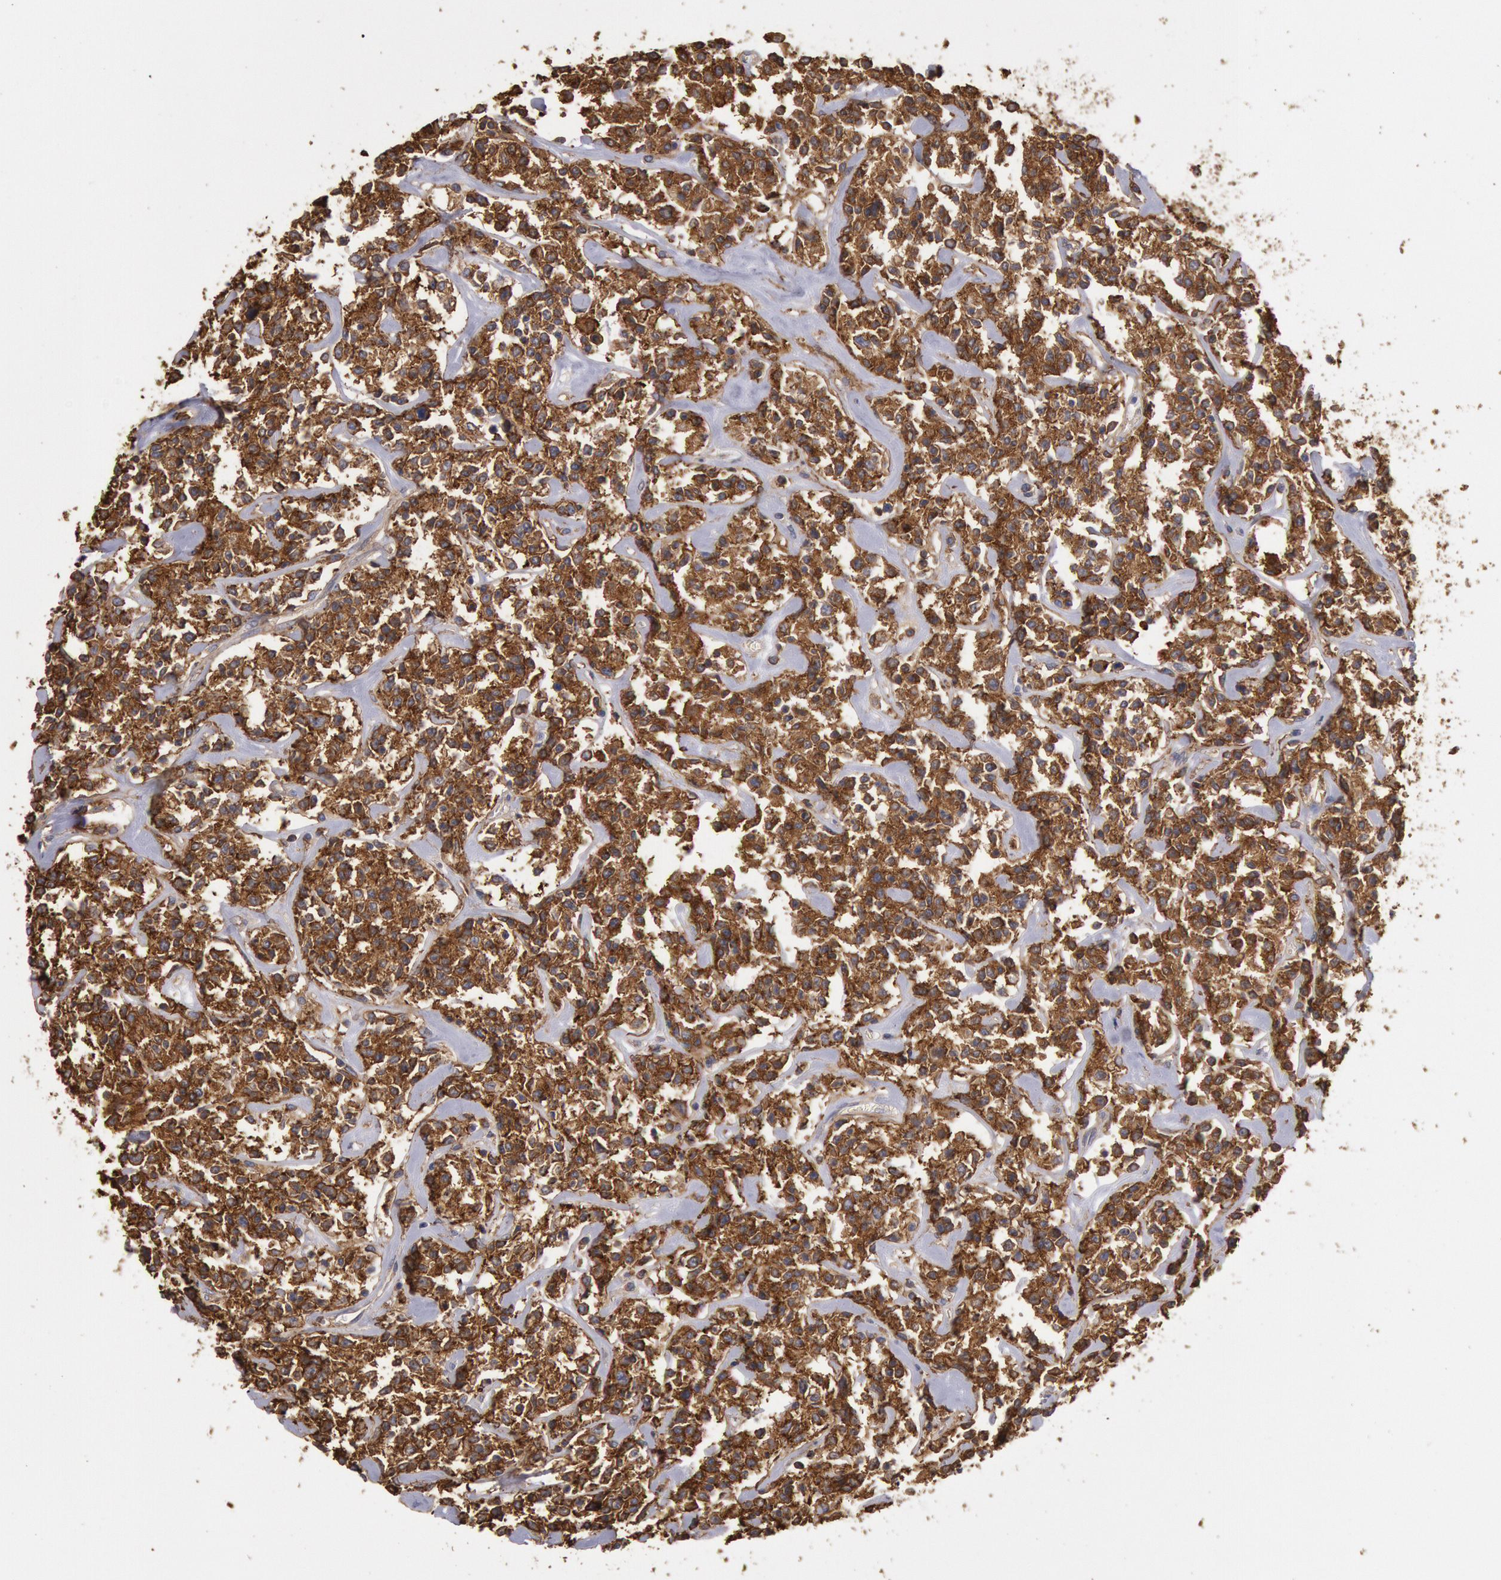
{"staining": {"intensity": "strong", "quantity": ">75%", "location": "cytoplasmic/membranous"}, "tissue": "lymphoma", "cell_type": "Tumor cells", "image_type": "cancer", "snomed": [{"axis": "morphology", "description": "Malignant lymphoma, non-Hodgkin's type, Low grade"}, {"axis": "topography", "description": "Small intestine"}], "caption": "DAB (3,3'-diaminobenzidine) immunohistochemical staining of human low-grade malignant lymphoma, non-Hodgkin's type exhibits strong cytoplasmic/membranous protein positivity in about >75% of tumor cells.", "gene": "SNAP23", "patient": {"sex": "female", "age": 59}}